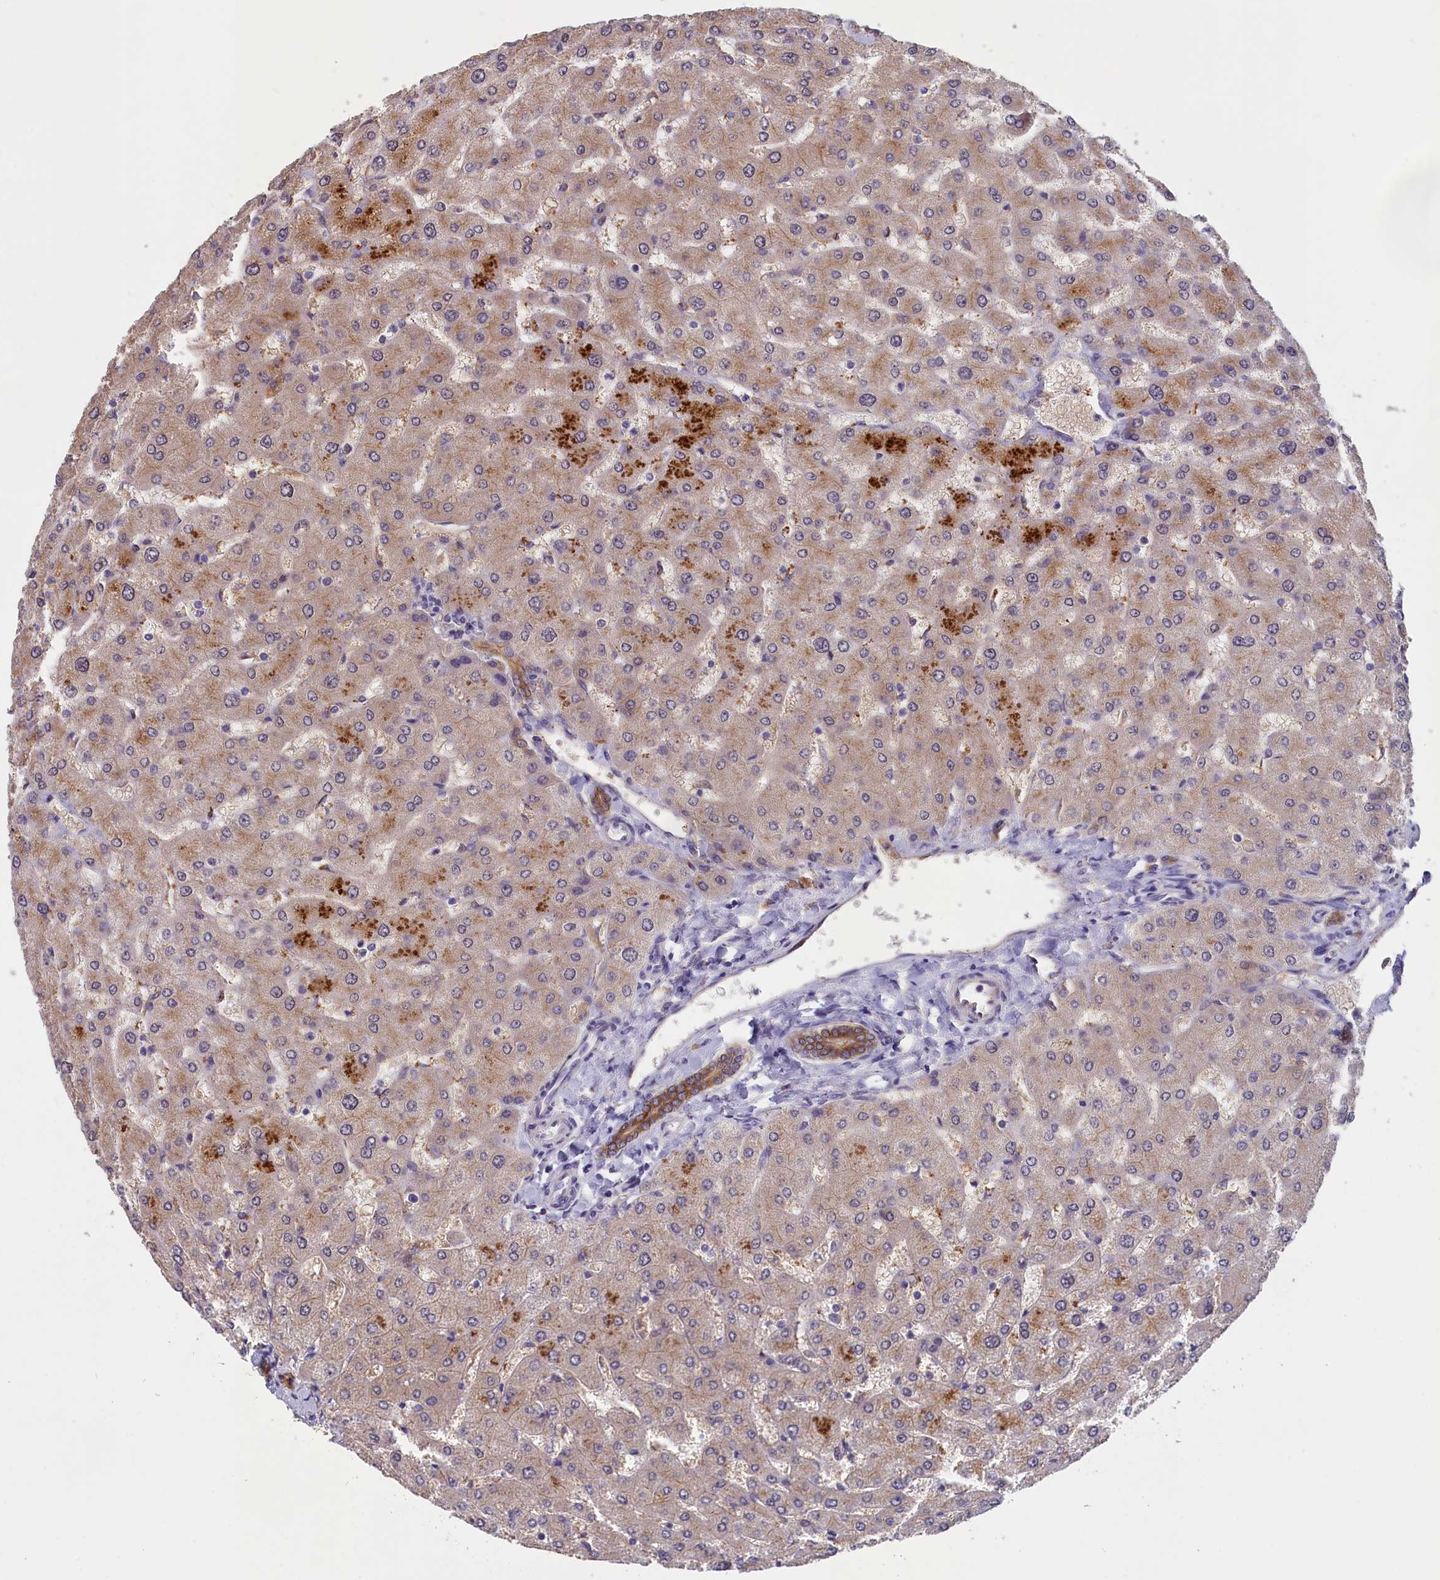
{"staining": {"intensity": "moderate", "quantity": ">75%", "location": "cytoplasmic/membranous"}, "tissue": "liver", "cell_type": "Cholangiocytes", "image_type": "normal", "snomed": [{"axis": "morphology", "description": "Normal tissue, NOS"}, {"axis": "topography", "description": "Liver"}], "caption": "Protein expression analysis of normal liver displays moderate cytoplasmic/membranous staining in about >75% of cholangiocytes.", "gene": "COL19A1", "patient": {"sex": "male", "age": 55}}